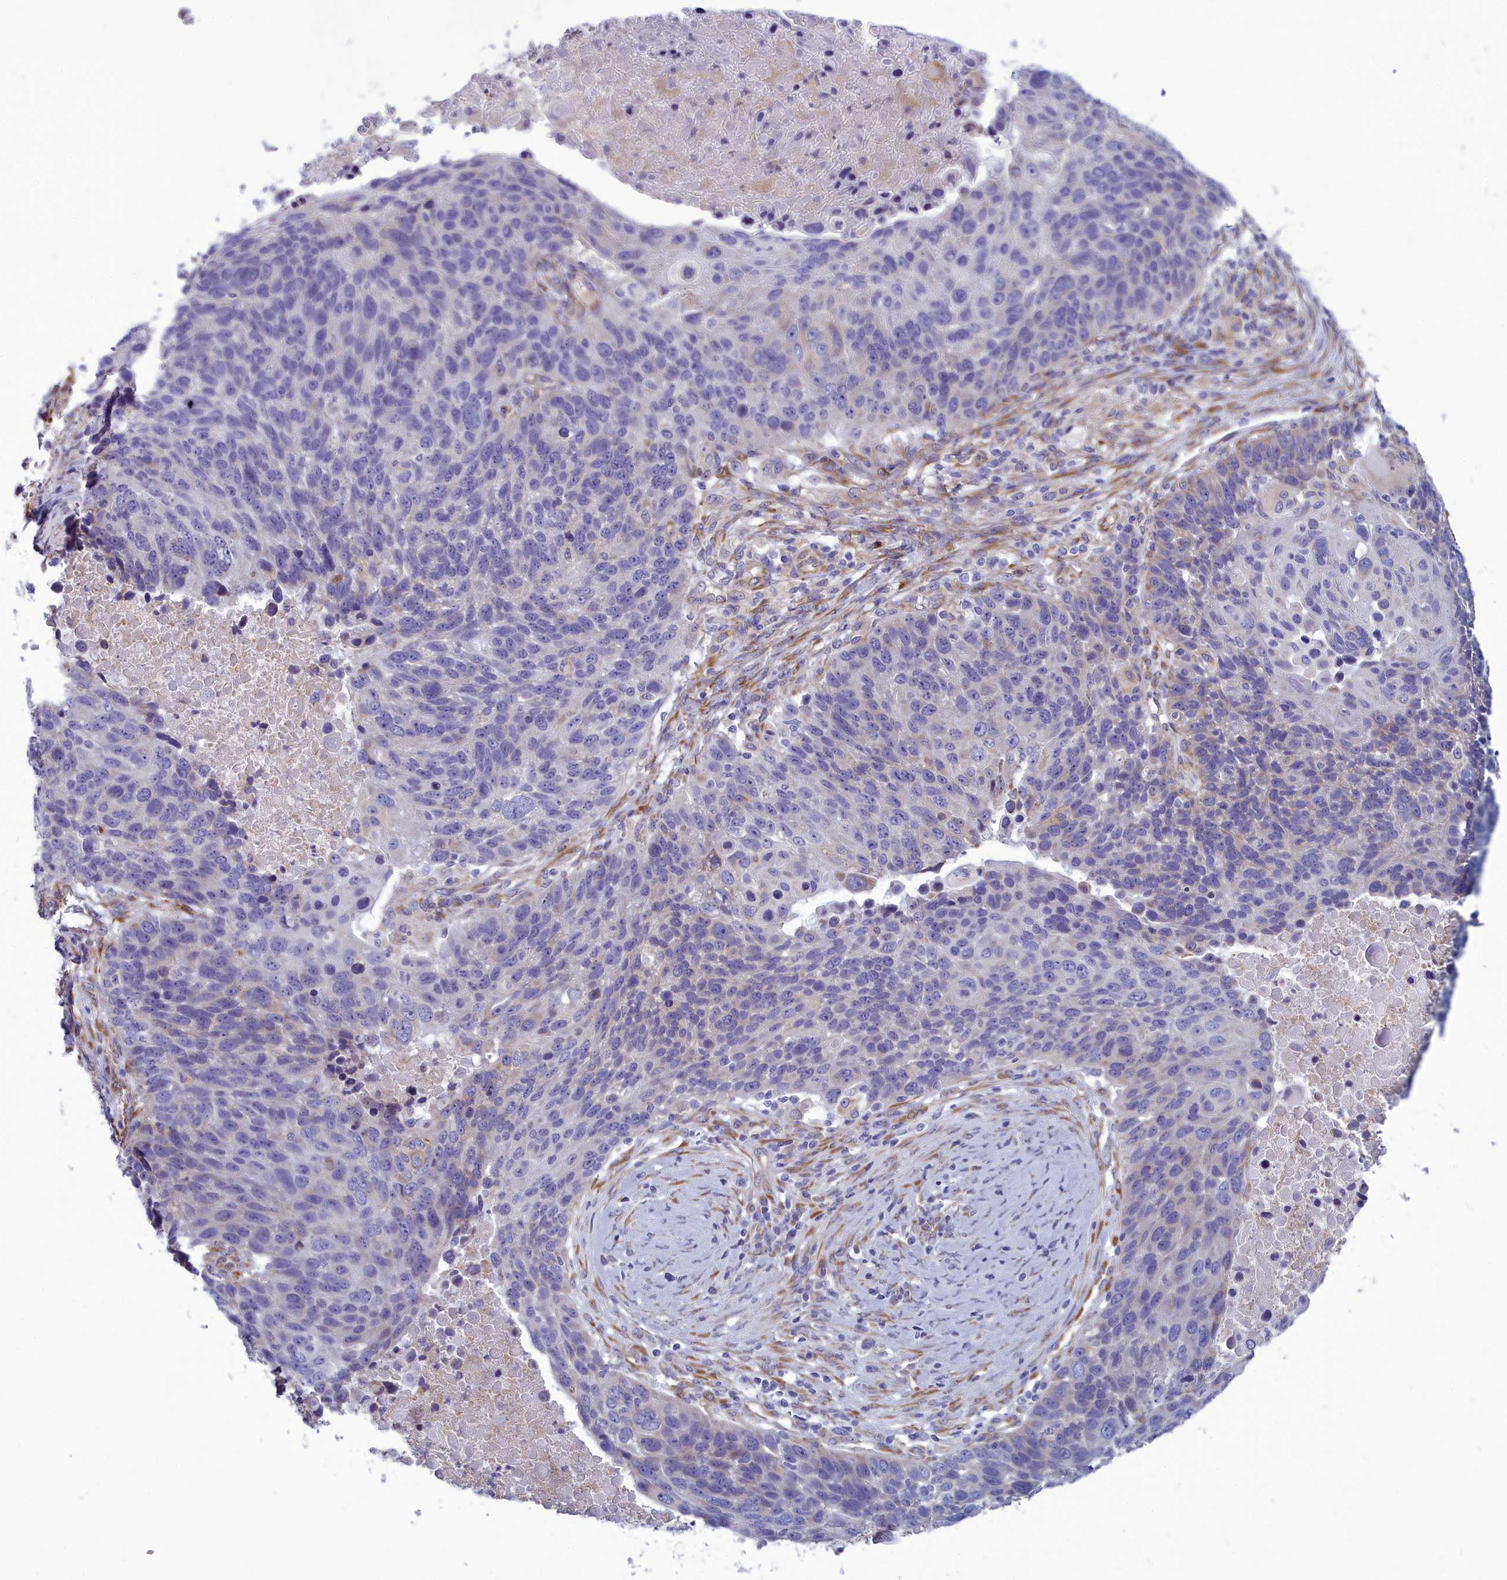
{"staining": {"intensity": "negative", "quantity": "none", "location": "none"}, "tissue": "lung cancer", "cell_type": "Tumor cells", "image_type": "cancer", "snomed": [{"axis": "morphology", "description": "Normal tissue, NOS"}, {"axis": "morphology", "description": "Squamous cell carcinoma, NOS"}, {"axis": "topography", "description": "Lymph node"}, {"axis": "topography", "description": "Lung"}], "caption": "Tumor cells are negative for protein expression in human lung cancer.", "gene": "CENATAC", "patient": {"sex": "male", "age": 66}}